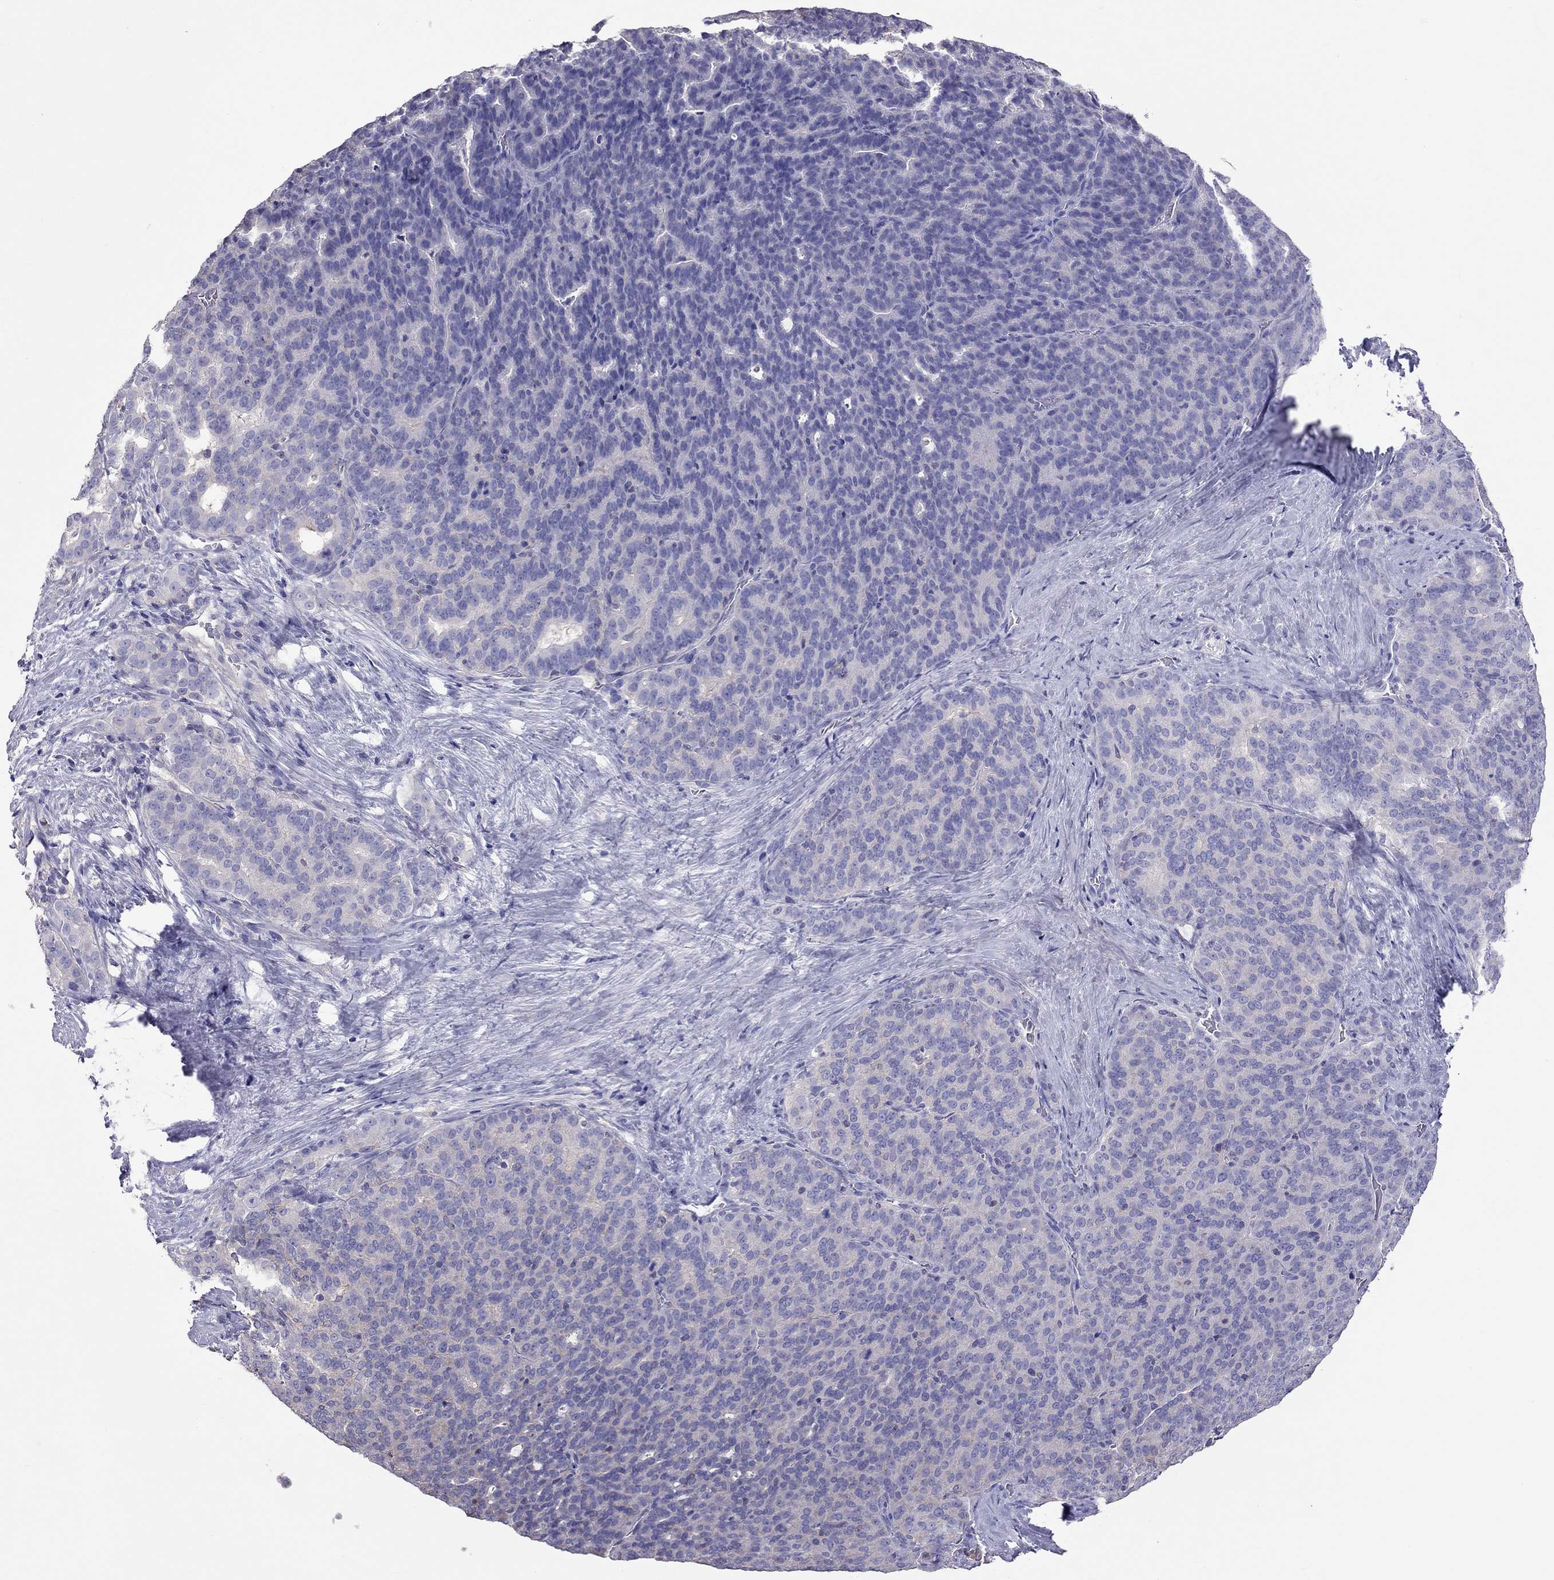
{"staining": {"intensity": "negative", "quantity": "none", "location": "none"}, "tissue": "liver cancer", "cell_type": "Tumor cells", "image_type": "cancer", "snomed": [{"axis": "morphology", "description": "Cholangiocarcinoma"}, {"axis": "topography", "description": "Liver"}], "caption": "DAB immunohistochemical staining of liver cholangiocarcinoma shows no significant staining in tumor cells. (Immunohistochemistry (ihc), brightfield microscopy, high magnification).", "gene": "TEX22", "patient": {"sex": "female", "age": 47}}